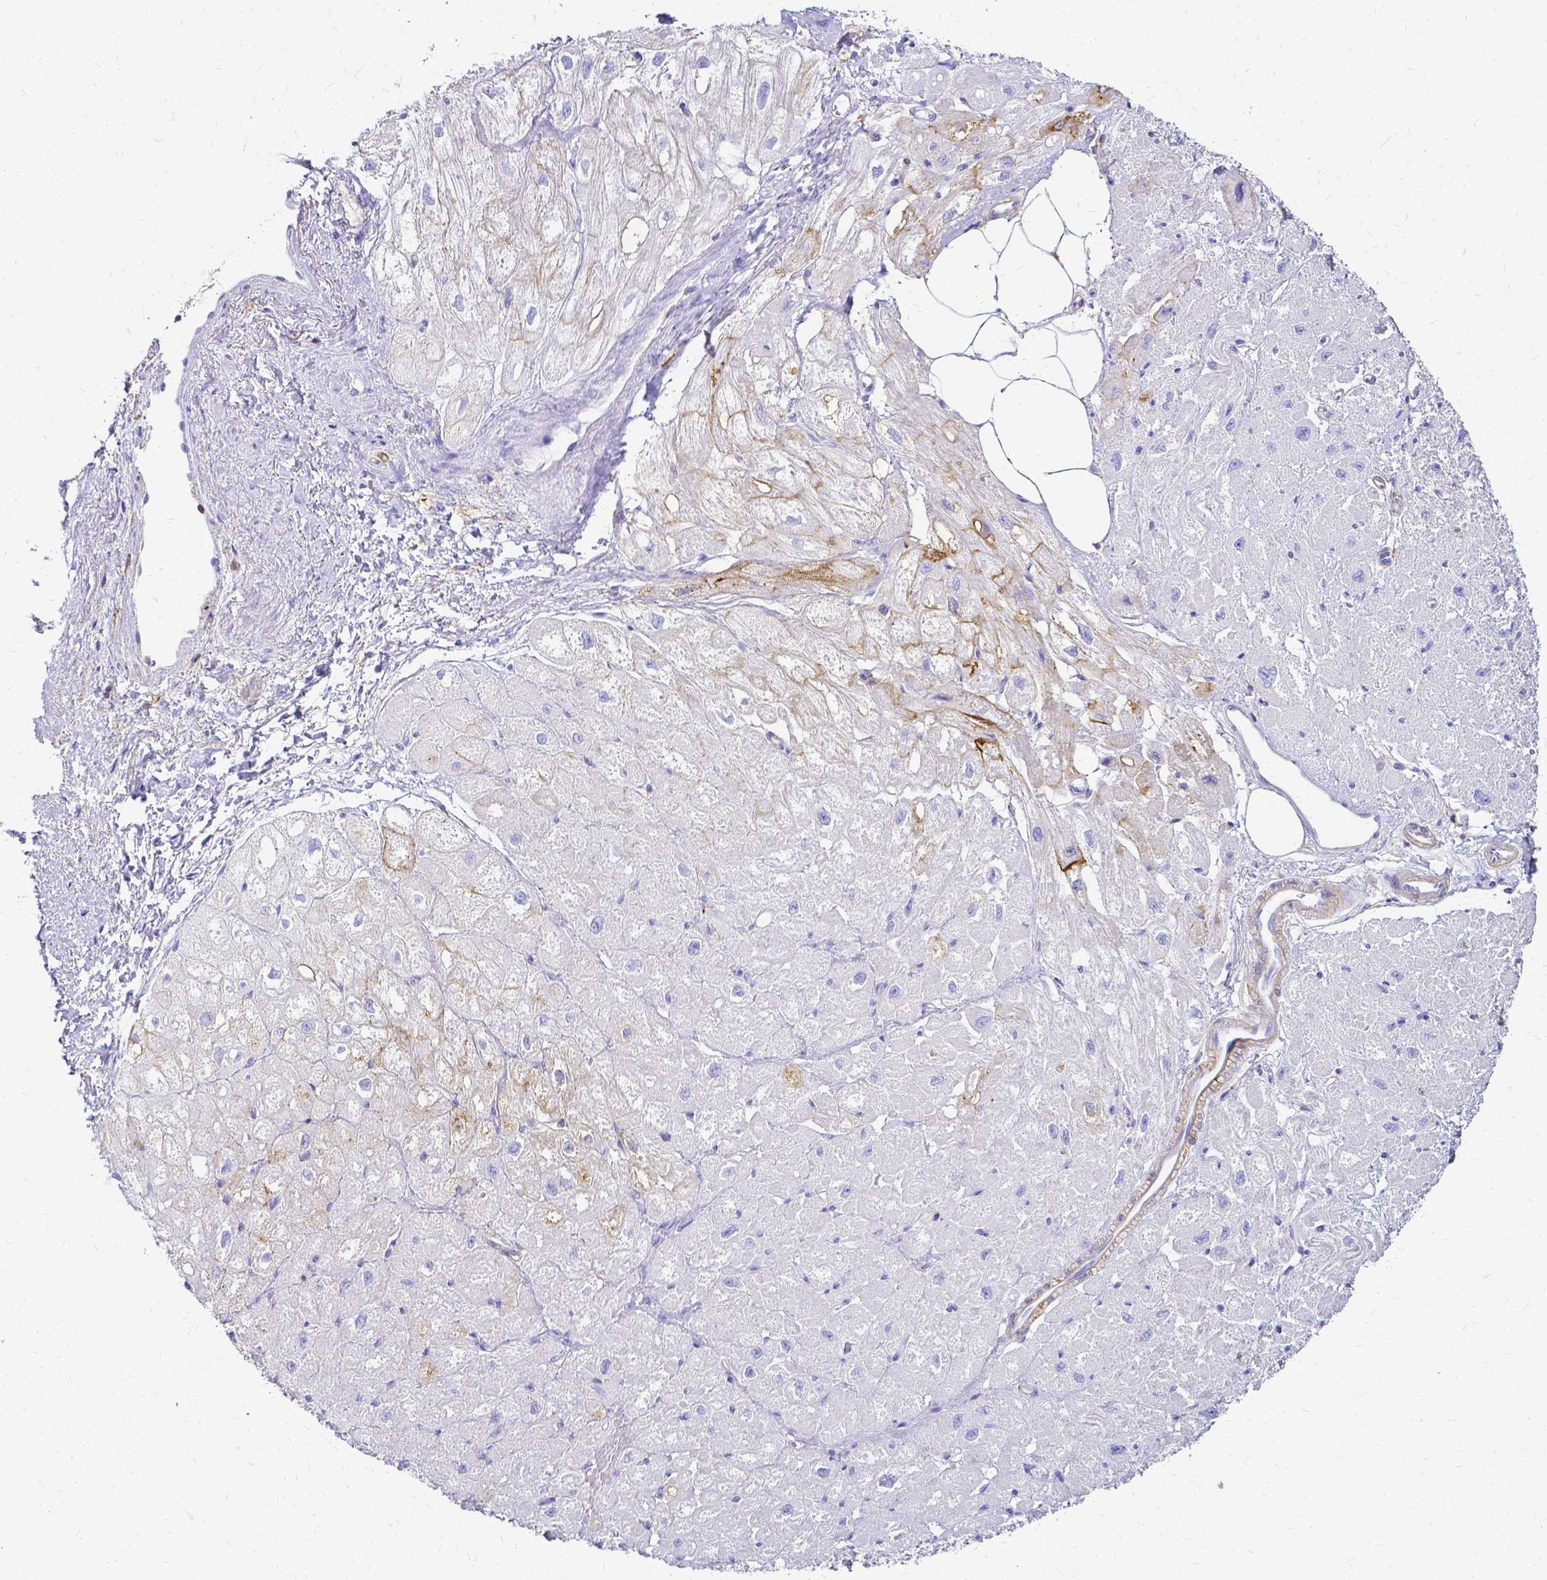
{"staining": {"intensity": "weak", "quantity": "<25%", "location": "cytoplasmic/membranous"}, "tissue": "heart muscle", "cell_type": "Cardiomyocytes", "image_type": "normal", "snomed": [{"axis": "morphology", "description": "Normal tissue, NOS"}, {"axis": "topography", "description": "Heart"}], "caption": "This is an immunohistochemistry micrograph of benign human heart muscle. There is no expression in cardiomyocytes.", "gene": "HSPA12A", "patient": {"sex": "female", "age": 62}}